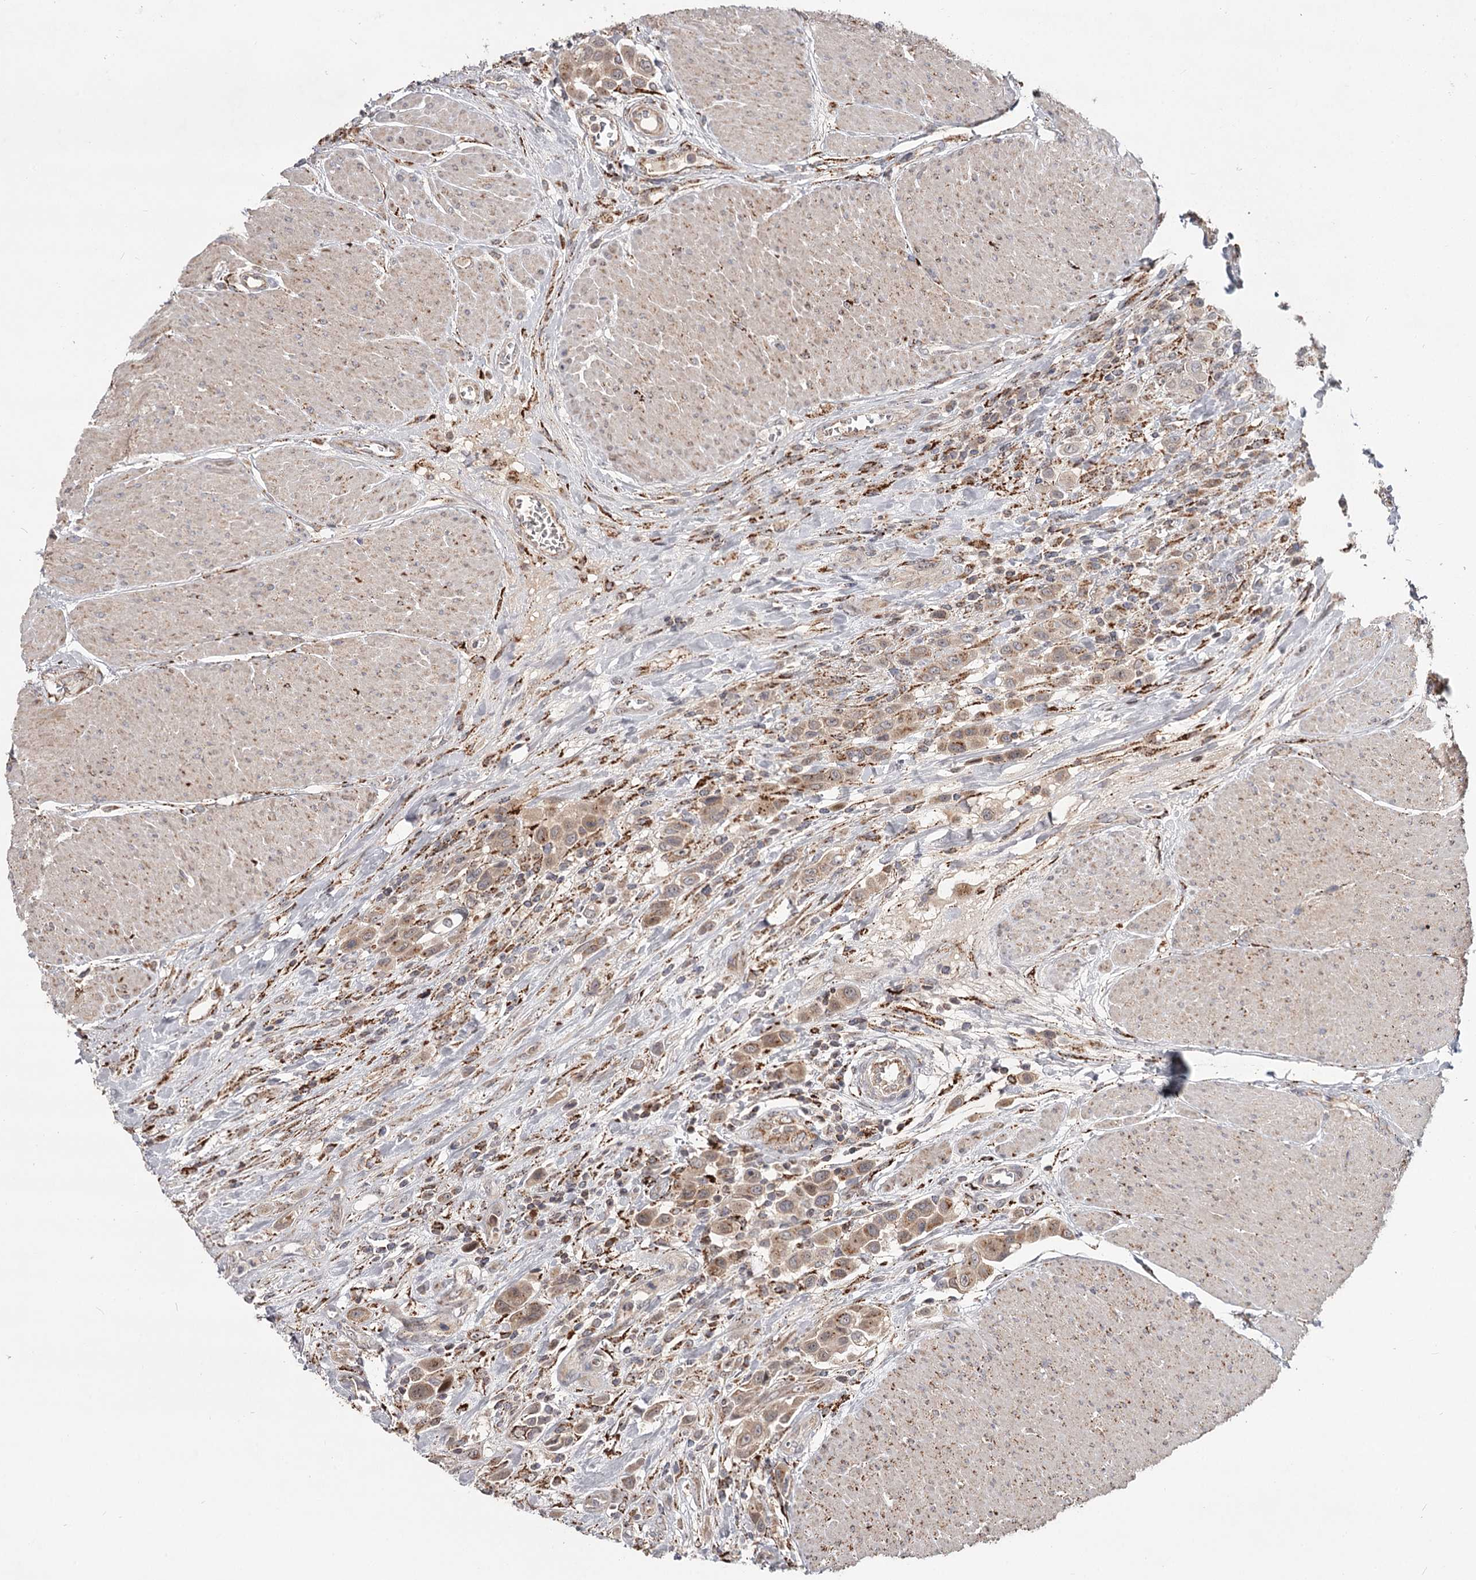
{"staining": {"intensity": "weak", "quantity": ">75%", "location": "cytoplasmic/membranous"}, "tissue": "urothelial cancer", "cell_type": "Tumor cells", "image_type": "cancer", "snomed": [{"axis": "morphology", "description": "Urothelial carcinoma, High grade"}, {"axis": "topography", "description": "Urinary bladder"}], "caption": "Human urothelial cancer stained with a protein marker reveals weak staining in tumor cells.", "gene": "CDC123", "patient": {"sex": "male", "age": 50}}